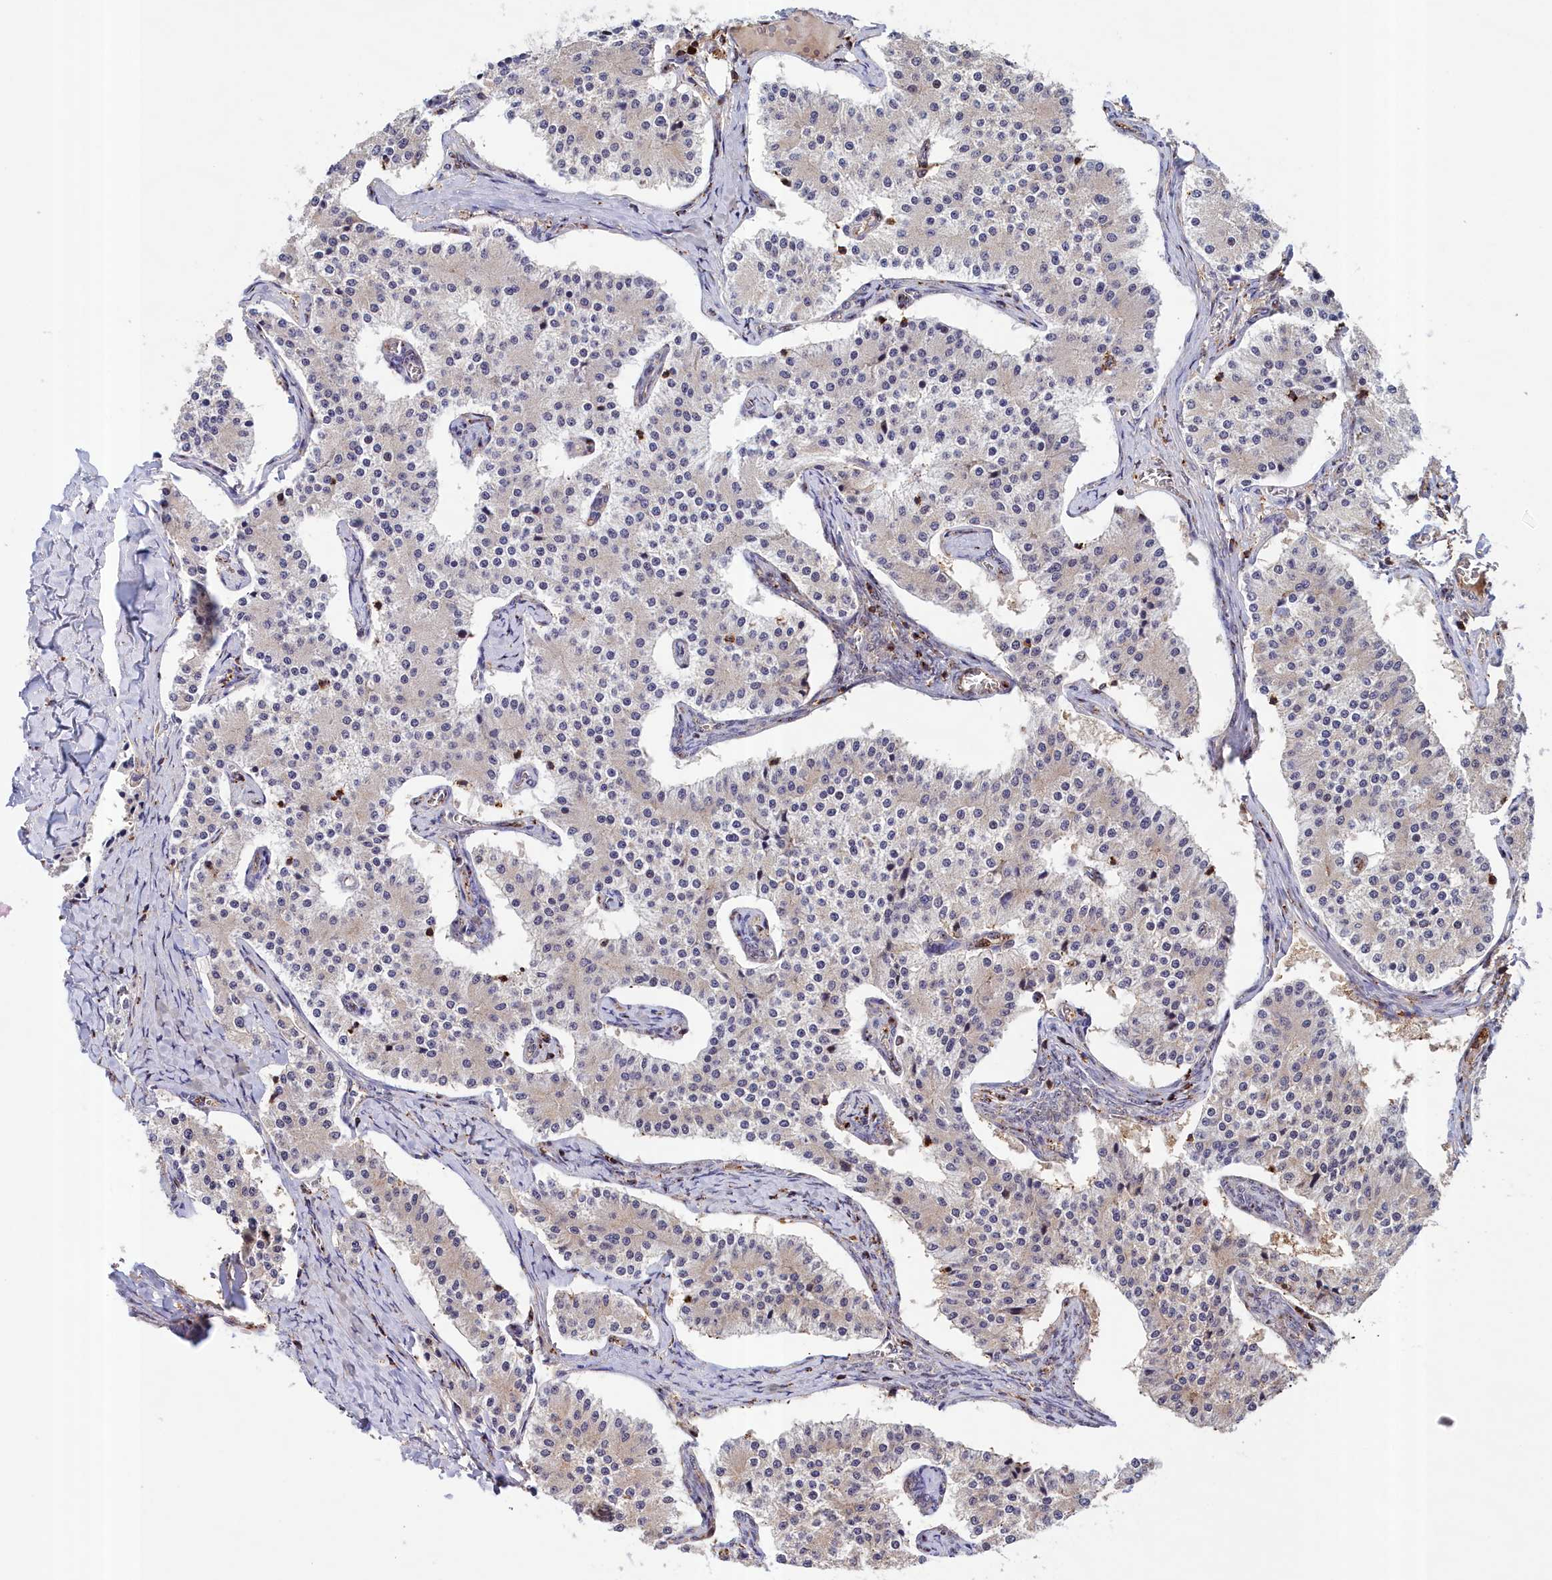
{"staining": {"intensity": "negative", "quantity": "none", "location": "none"}, "tissue": "carcinoid", "cell_type": "Tumor cells", "image_type": "cancer", "snomed": [{"axis": "morphology", "description": "Carcinoid, malignant, NOS"}, {"axis": "topography", "description": "Colon"}], "caption": "Carcinoid was stained to show a protein in brown. There is no significant positivity in tumor cells.", "gene": "NEURL4", "patient": {"sex": "female", "age": 52}}